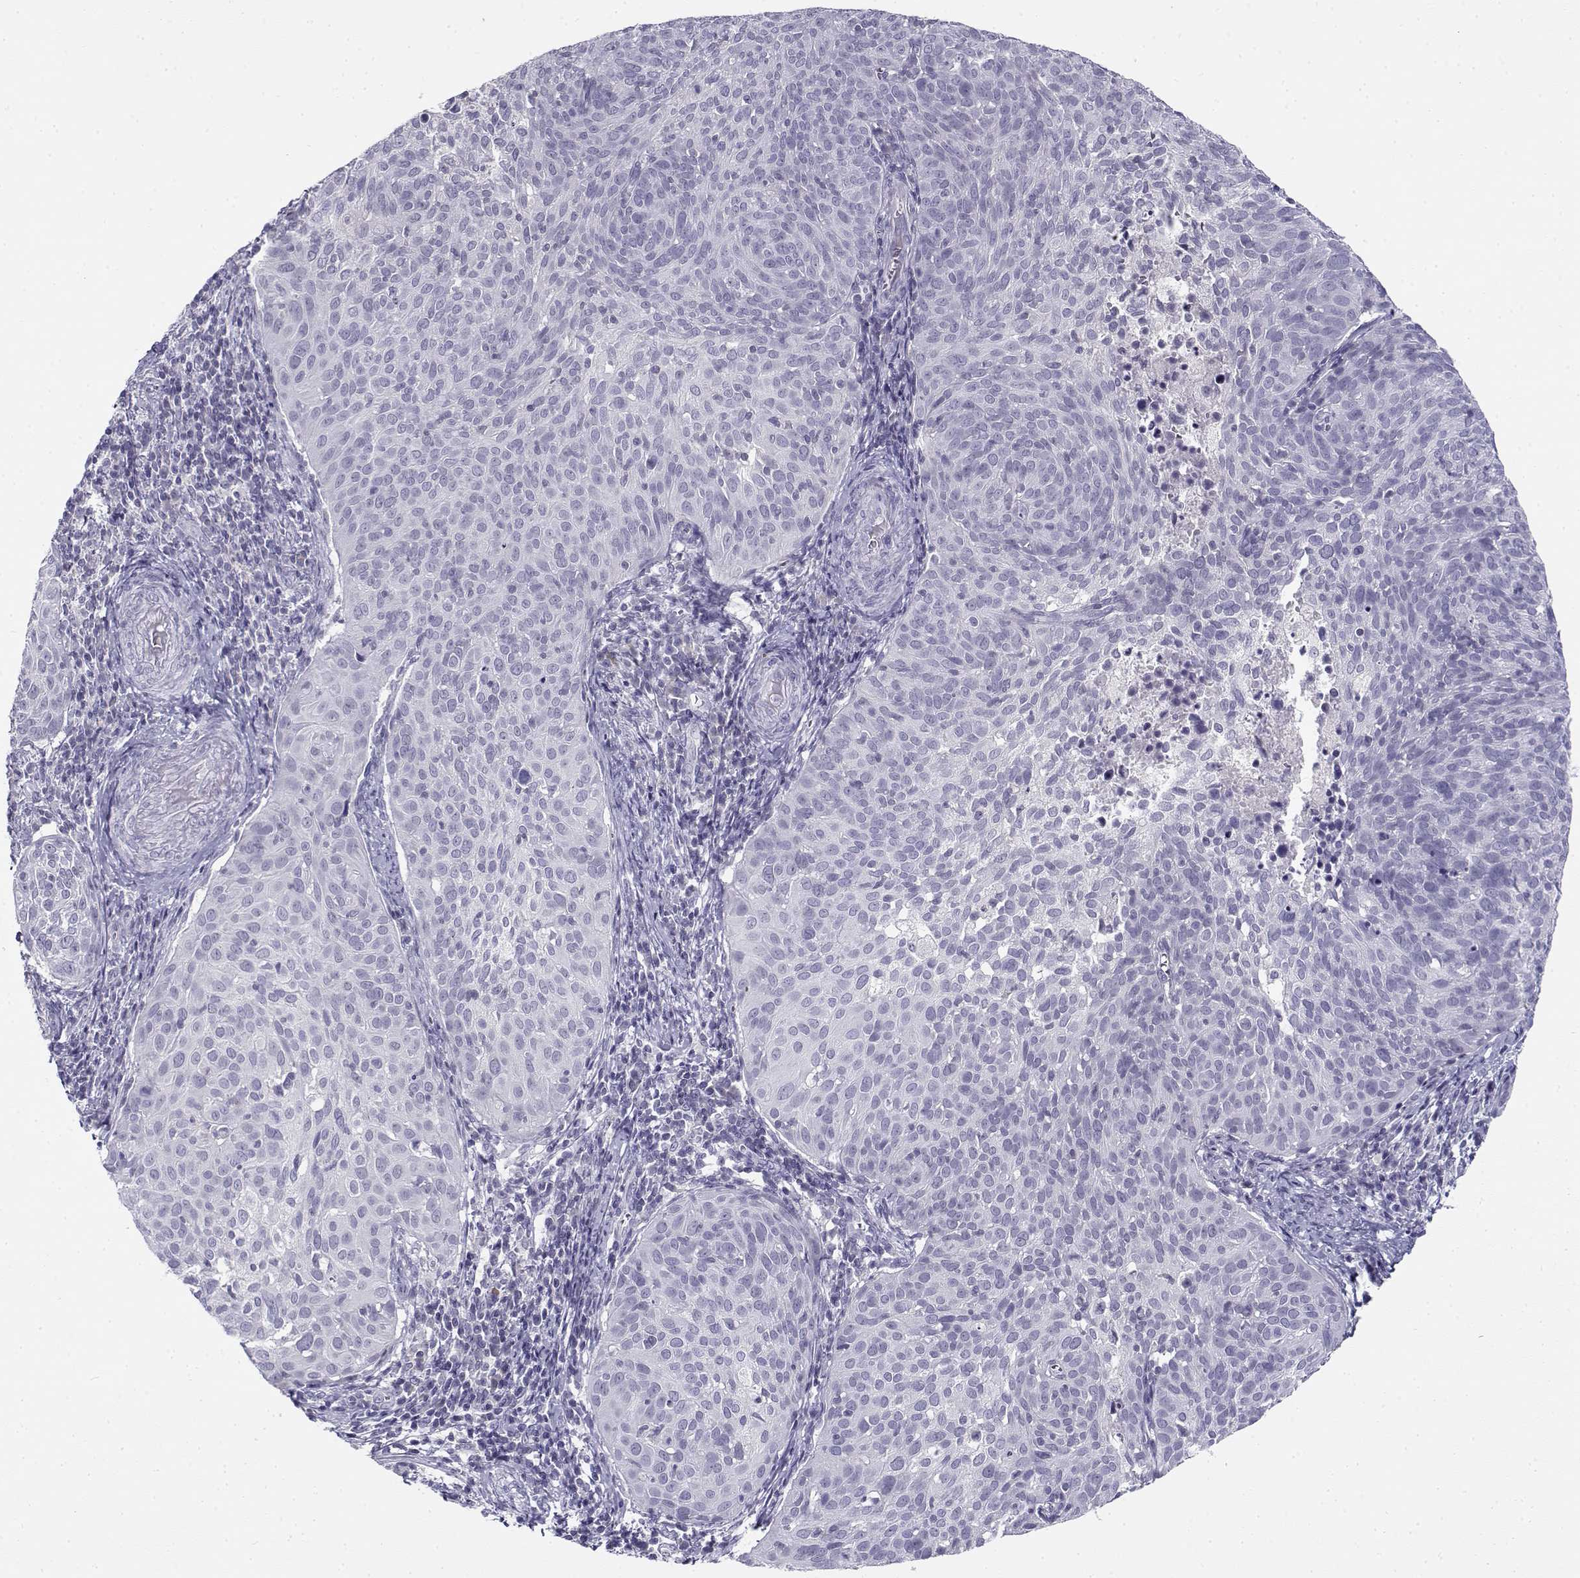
{"staining": {"intensity": "negative", "quantity": "none", "location": "none"}, "tissue": "cervical cancer", "cell_type": "Tumor cells", "image_type": "cancer", "snomed": [{"axis": "morphology", "description": "Squamous cell carcinoma, NOS"}, {"axis": "topography", "description": "Cervix"}], "caption": "The immunohistochemistry (IHC) image has no significant expression in tumor cells of squamous cell carcinoma (cervical) tissue. (DAB (3,3'-diaminobenzidine) immunohistochemistry with hematoxylin counter stain).", "gene": "FAM166A", "patient": {"sex": "female", "age": 39}}